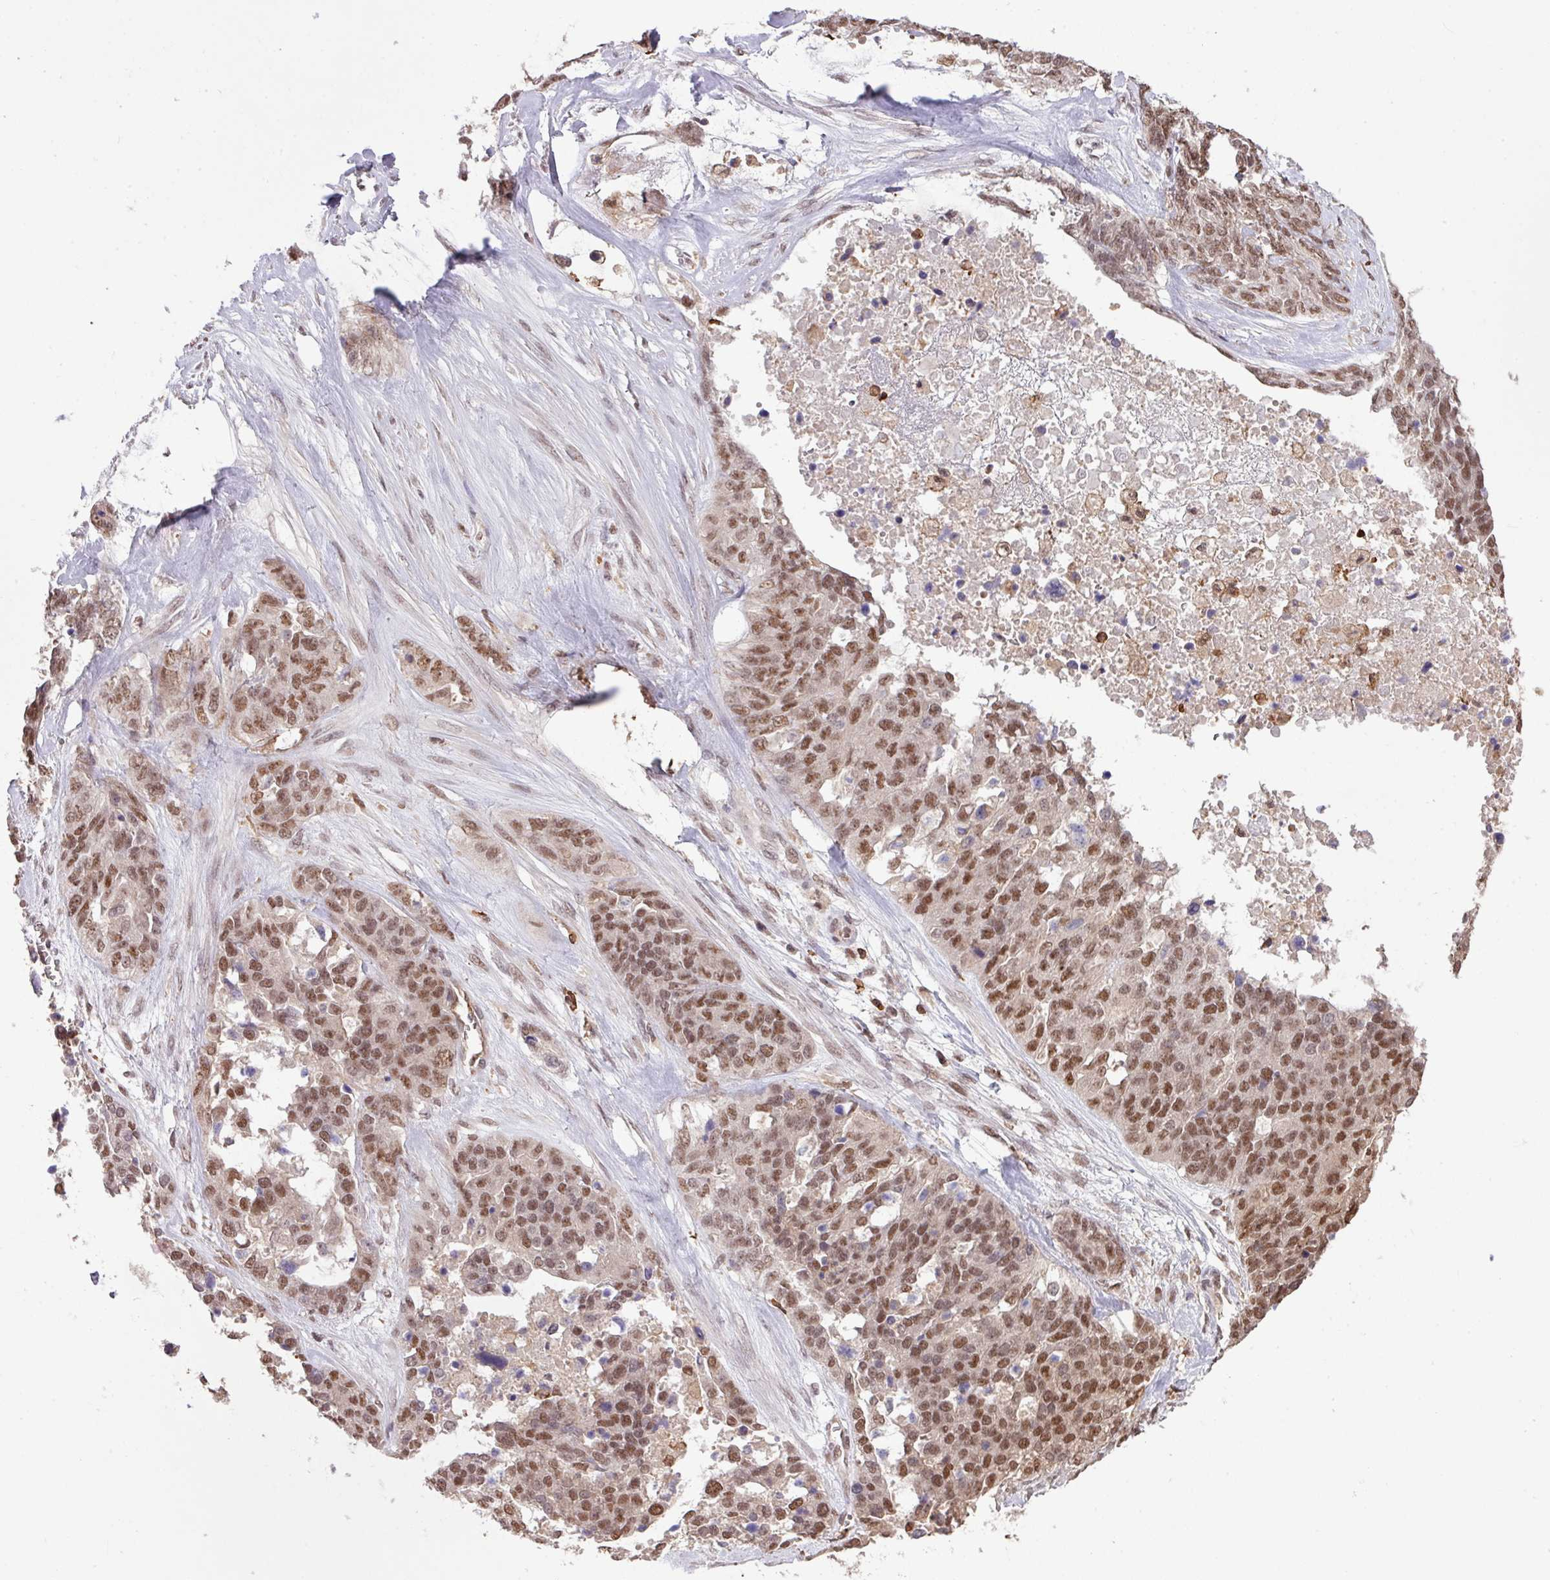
{"staining": {"intensity": "moderate", "quantity": ">75%", "location": "nuclear"}, "tissue": "ovarian cancer", "cell_type": "Tumor cells", "image_type": "cancer", "snomed": [{"axis": "morphology", "description": "Cystadenocarcinoma, serous, NOS"}, {"axis": "topography", "description": "Ovary"}], "caption": "Human serous cystadenocarcinoma (ovarian) stained with a protein marker exhibits moderate staining in tumor cells.", "gene": "GON7", "patient": {"sex": "female", "age": 44}}